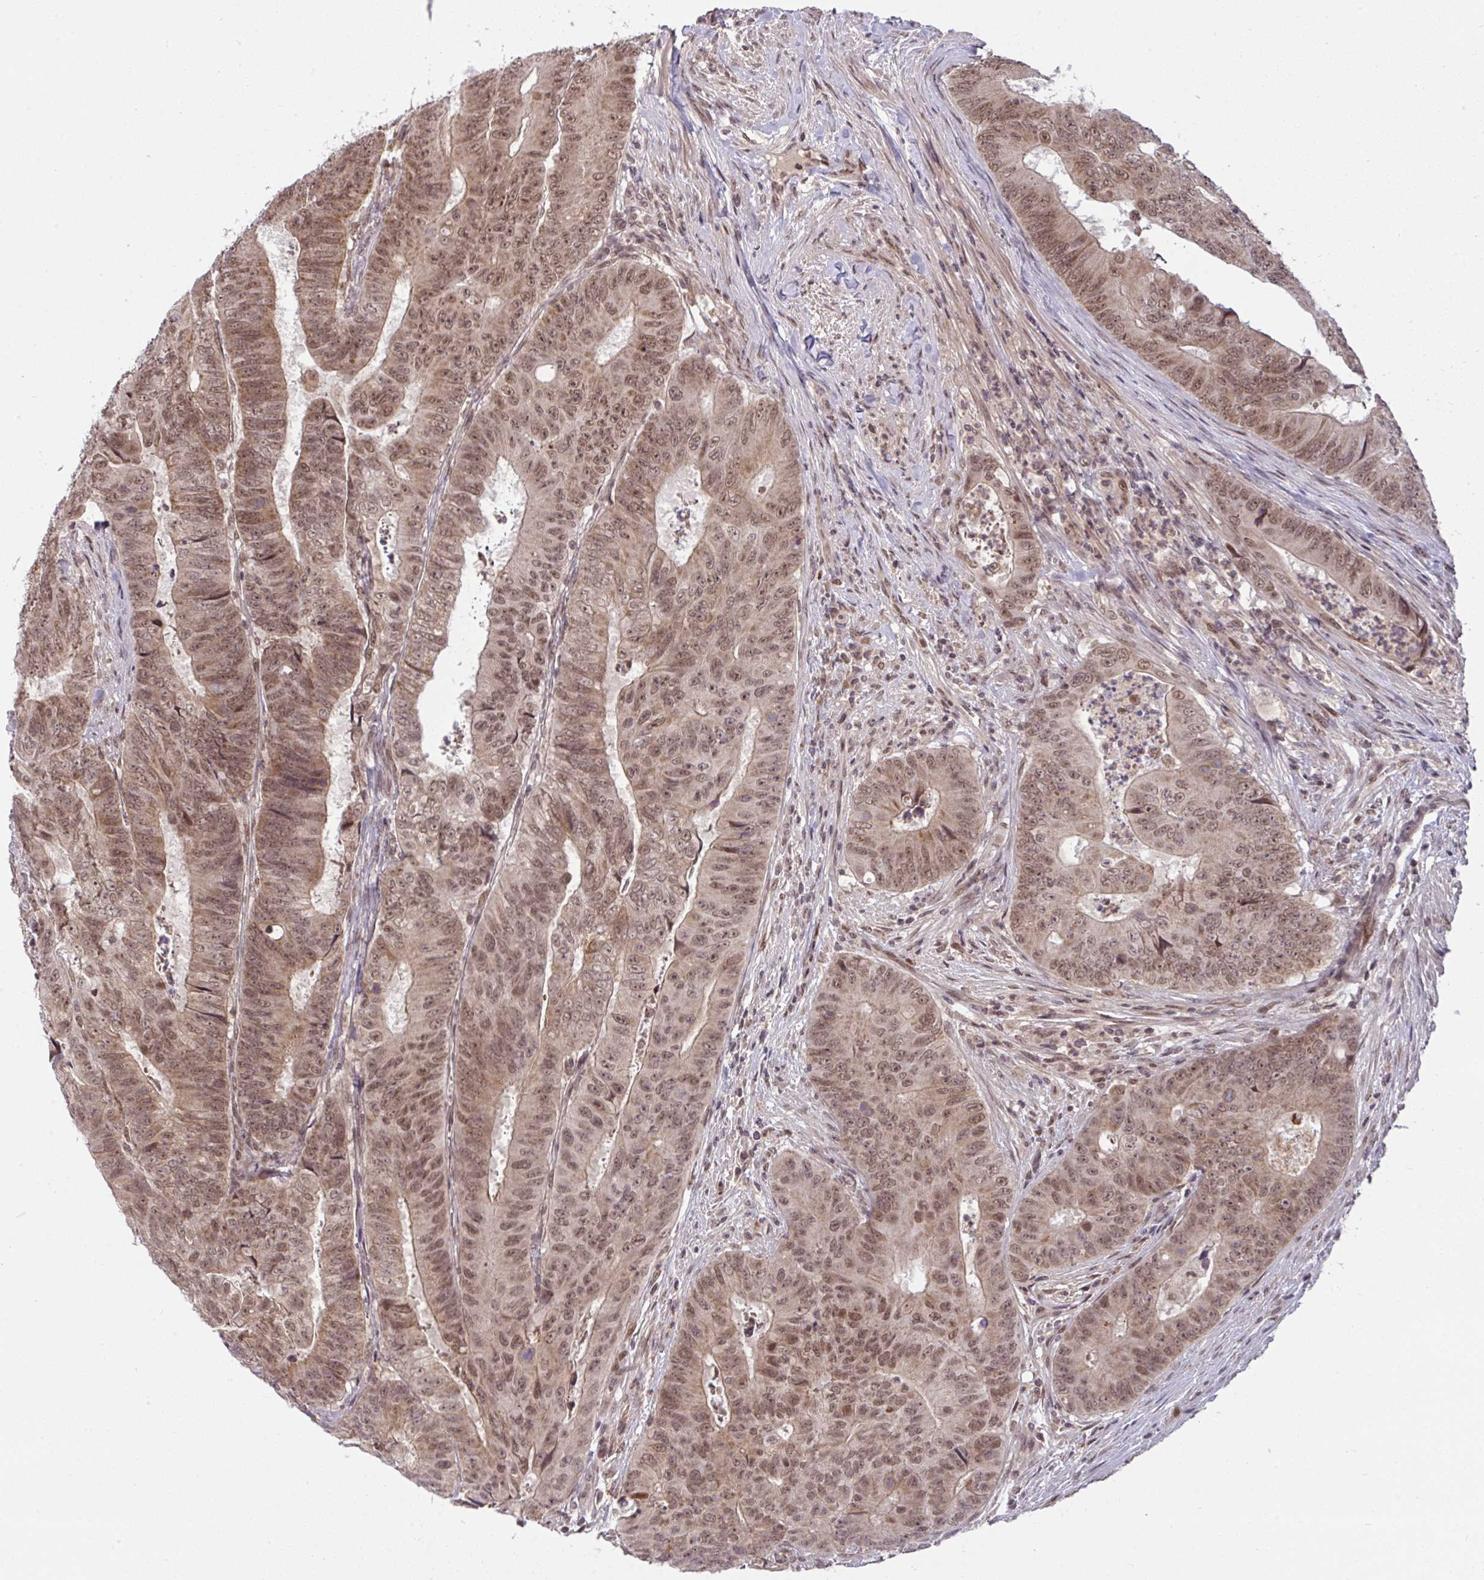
{"staining": {"intensity": "moderate", "quantity": ">75%", "location": "cytoplasmic/membranous,nuclear"}, "tissue": "colorectal cancer", "cell_type": "Tumor cells", "image_type": "cancer", "snomed": [{"axis": "morphology", "description": "Adenocarcinoma, NOS"}, {"axis": "topography", "description": "Colon"}], "caption": "The image displays a brown stain indicating the presence of a protein in the cytoplasmic/membranous and nuclear of tumor cells in colorectal adenocarcinoma. (Stains: DAB in brown, nuclei in blue, Microscopy: brightfield microscopy at high magnification).", "gene": "KLF2", "patient": {"sex": "female", "age": 48}}